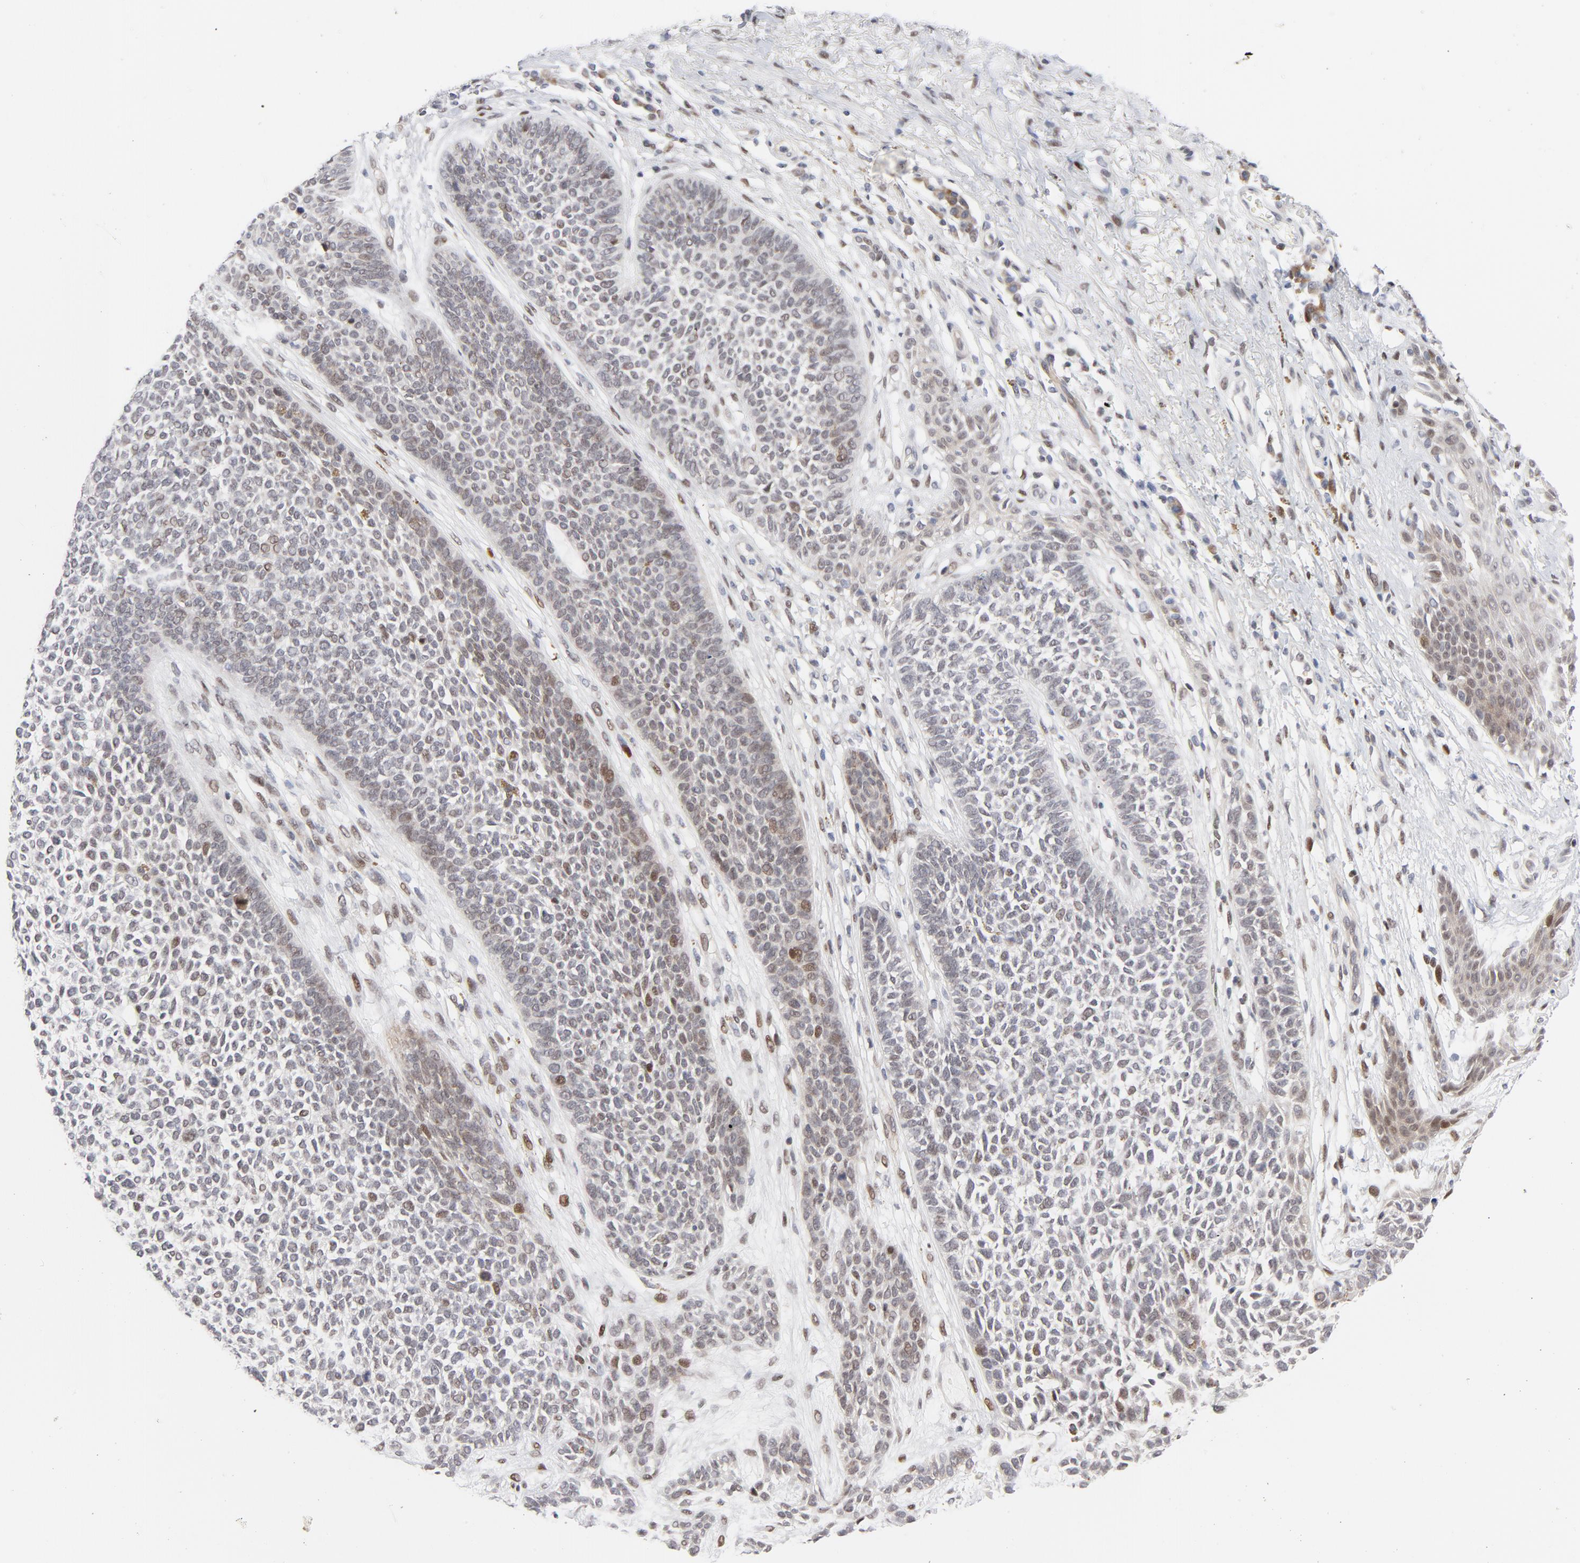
{"staining": {"intensity": "weak", "quantity": "<25%", "location": "nuclear"}, "tissue": "skin cancer", "cell_type": "Tumor cells", "image_type": "cancer", "snomed": [{"axis": "morphology", "description": "Basal cell carcinoma"}, {"axis": "topography", "description": "Skin"}], "caption": "This is a micrograph of immunohistochemistry (IHC) staining of basal cell carcinoma (skin), which shows no positivity in tumor cells.", "gene": "NFIC", "patient": {"sex": "female", "age": 84}}